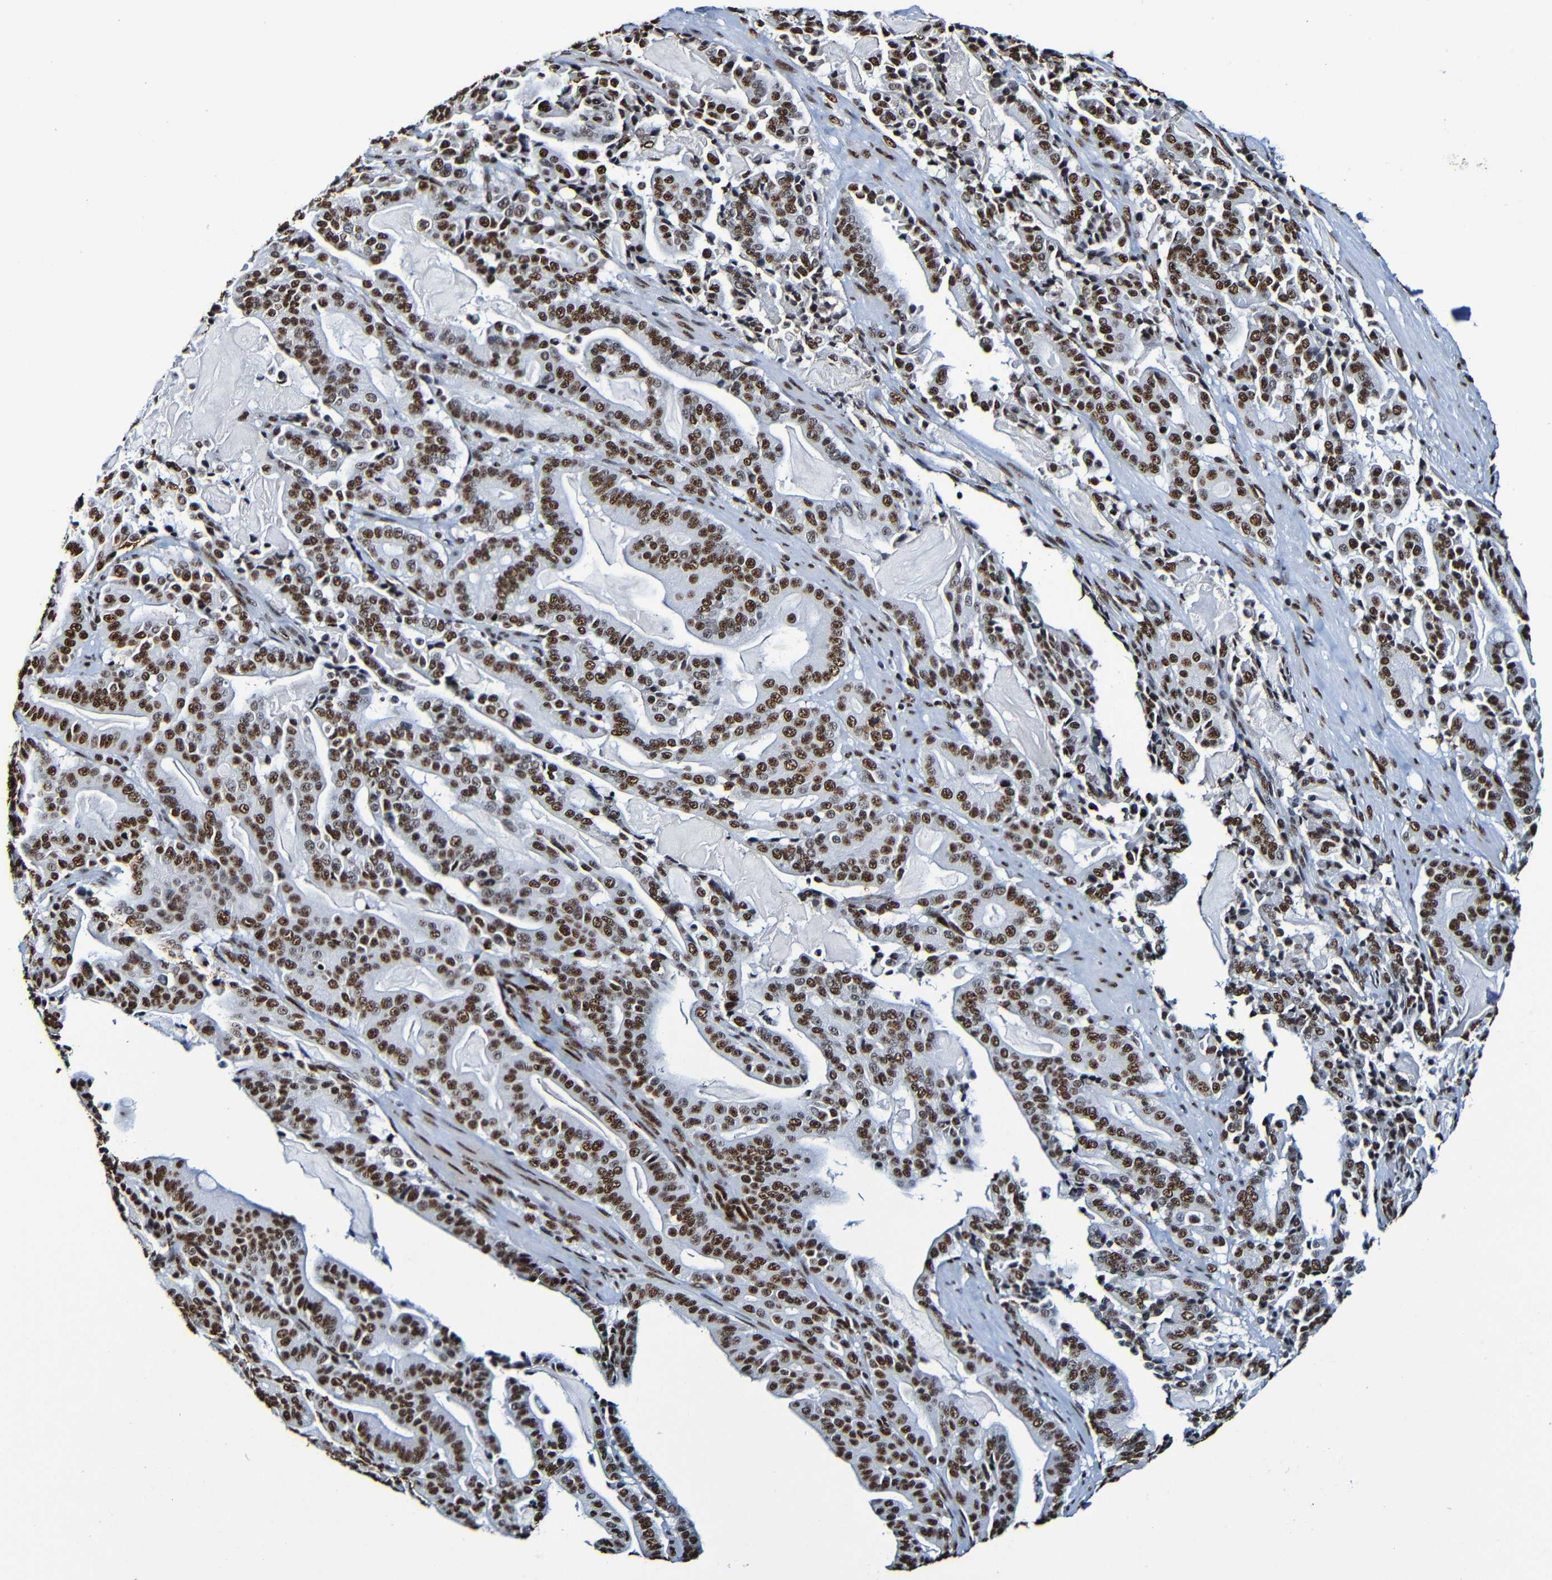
{"staining": {"intensity": "strong", "quantity": ">75%", "location": "nuclear"}, "tissue": "pancreatic cancer", "cell_type": "Tumor cells", "image_type": "cancer", "snomed": [{"axis": "morphology", "description": "Adenocarcinoma, NOS"}, {"axis": "topography", "description": "Pancreas"}], "caption": "Immunohistochemistry (IHC) histopathology image of pancreatic cancer (adenocarcinoma) stained for a protein (brown), which demonstrates high levels of strong nuclear positivity in about >75% of tumor cells.", "gene": "SRSF3", "patient": {"sex": "male", "age": 63}}